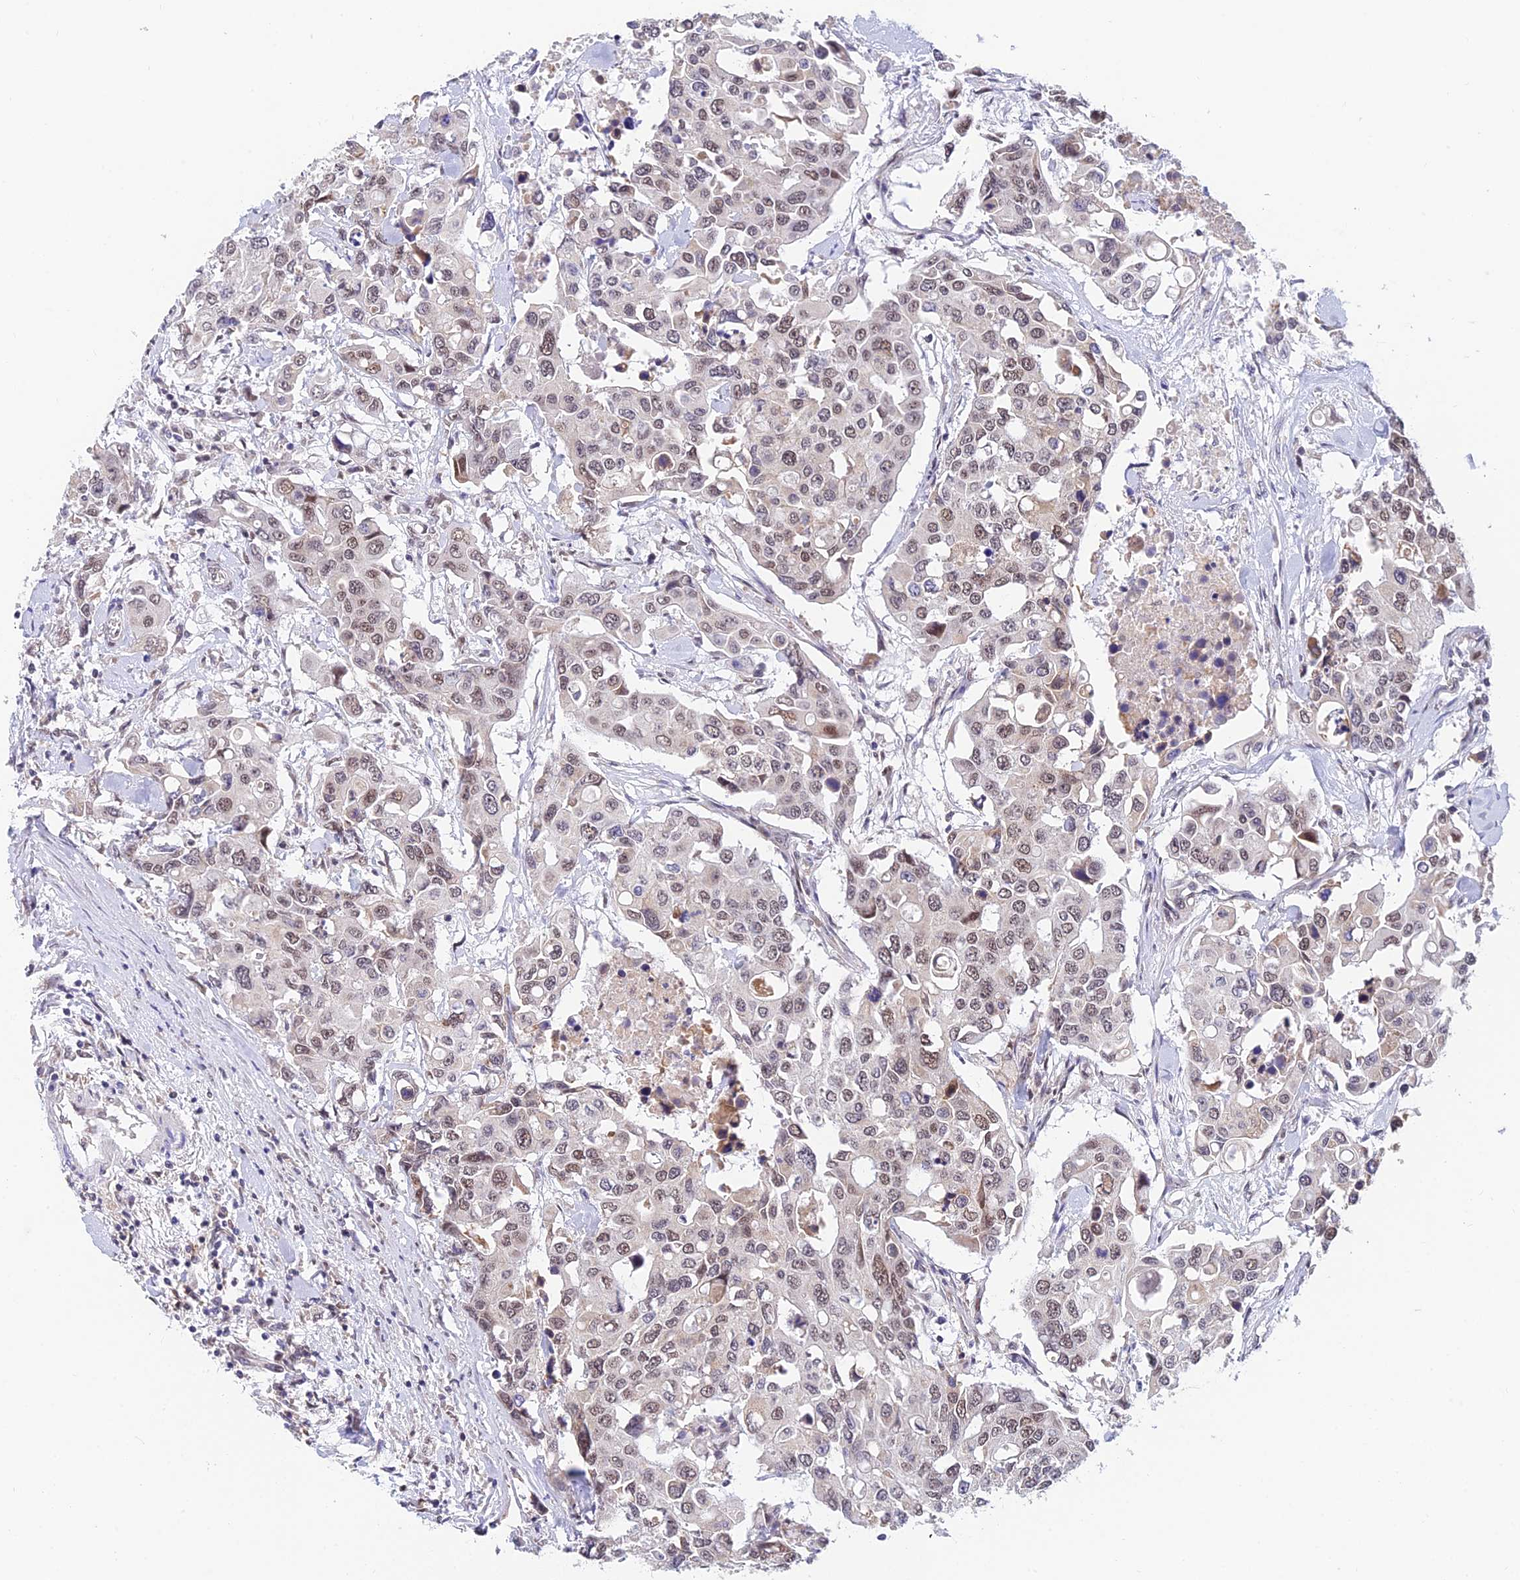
{"staining": {"intensity": "weak", "quantity": ">75%", "location": "nuclear"}, "tissue": "colorectal cancer", "cell_type": "Tumor cells", "image_type": "cancer", "snomed": [{"axis": "morphology", "description": "Adenocarcinoma, NOS"}, {"axis": "topography", "description": "Colon"}], "caption": "A histopathology image showing weak nuclear expression in about >75% of tumor cells in adenocarcinoma (colorectal), as visualized by brown immunohistochemical staining.", "gene": "C2orf49", "patient": {"sex": "male", "age": 77}}